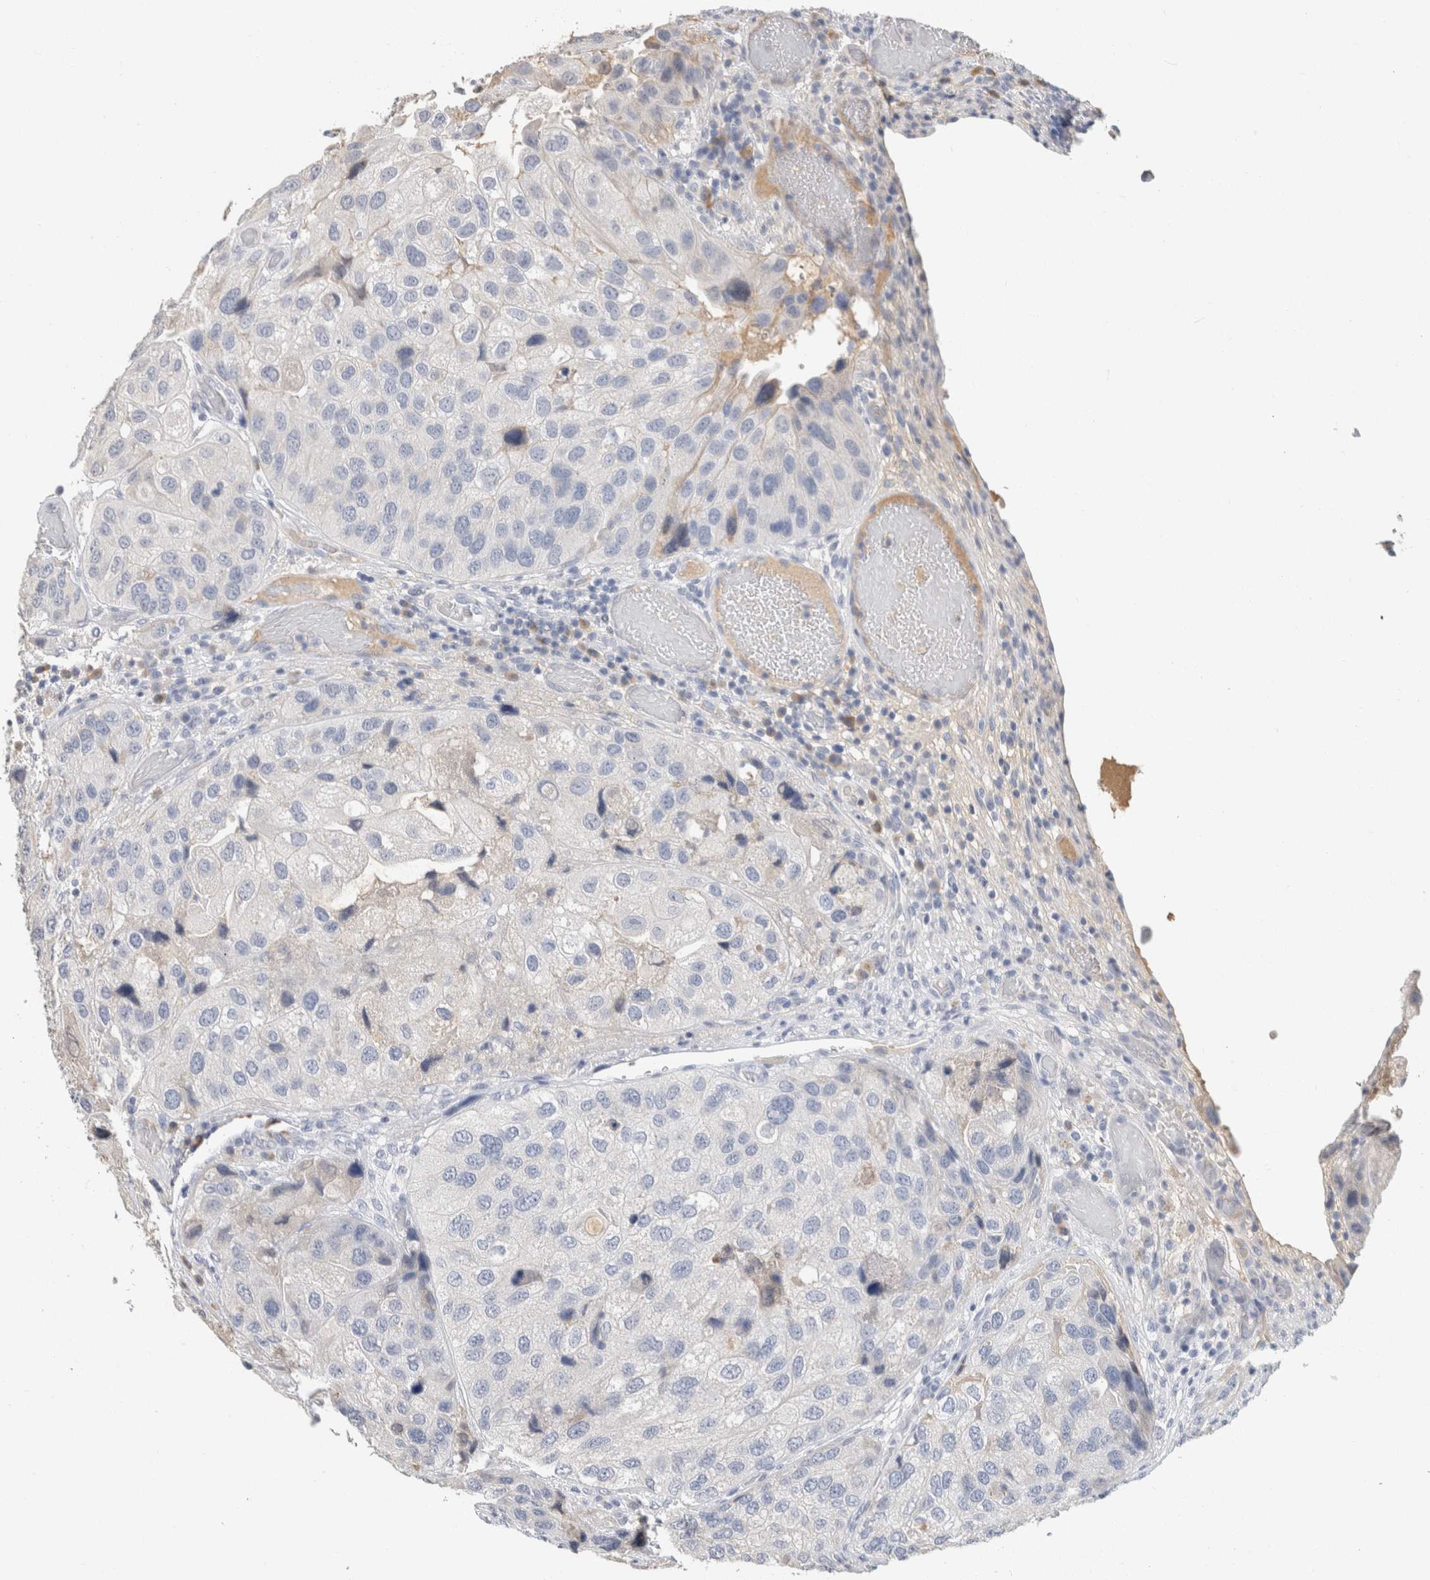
{"staining": {"intensity": "negative", "quantity": "none", "location": "none"}, "tissue": "urothelial cancer", "cell_type": "Tumor cells", "image_type": "cancer", "snomed": [{"axis": "morphology", "description": "Urothelial carcinoma, High grade"}, {"axis": "topography", "description": "Urinary bladder"}], "caption": "High power microscopy histopathology image of an immunohistochemistry histopathology image of high-grade urothelial carcinoma, revealing no significant expression in tumor cells.", "gene": "SCGB1A1", "patient": {"sex": "female", "age": 64}}